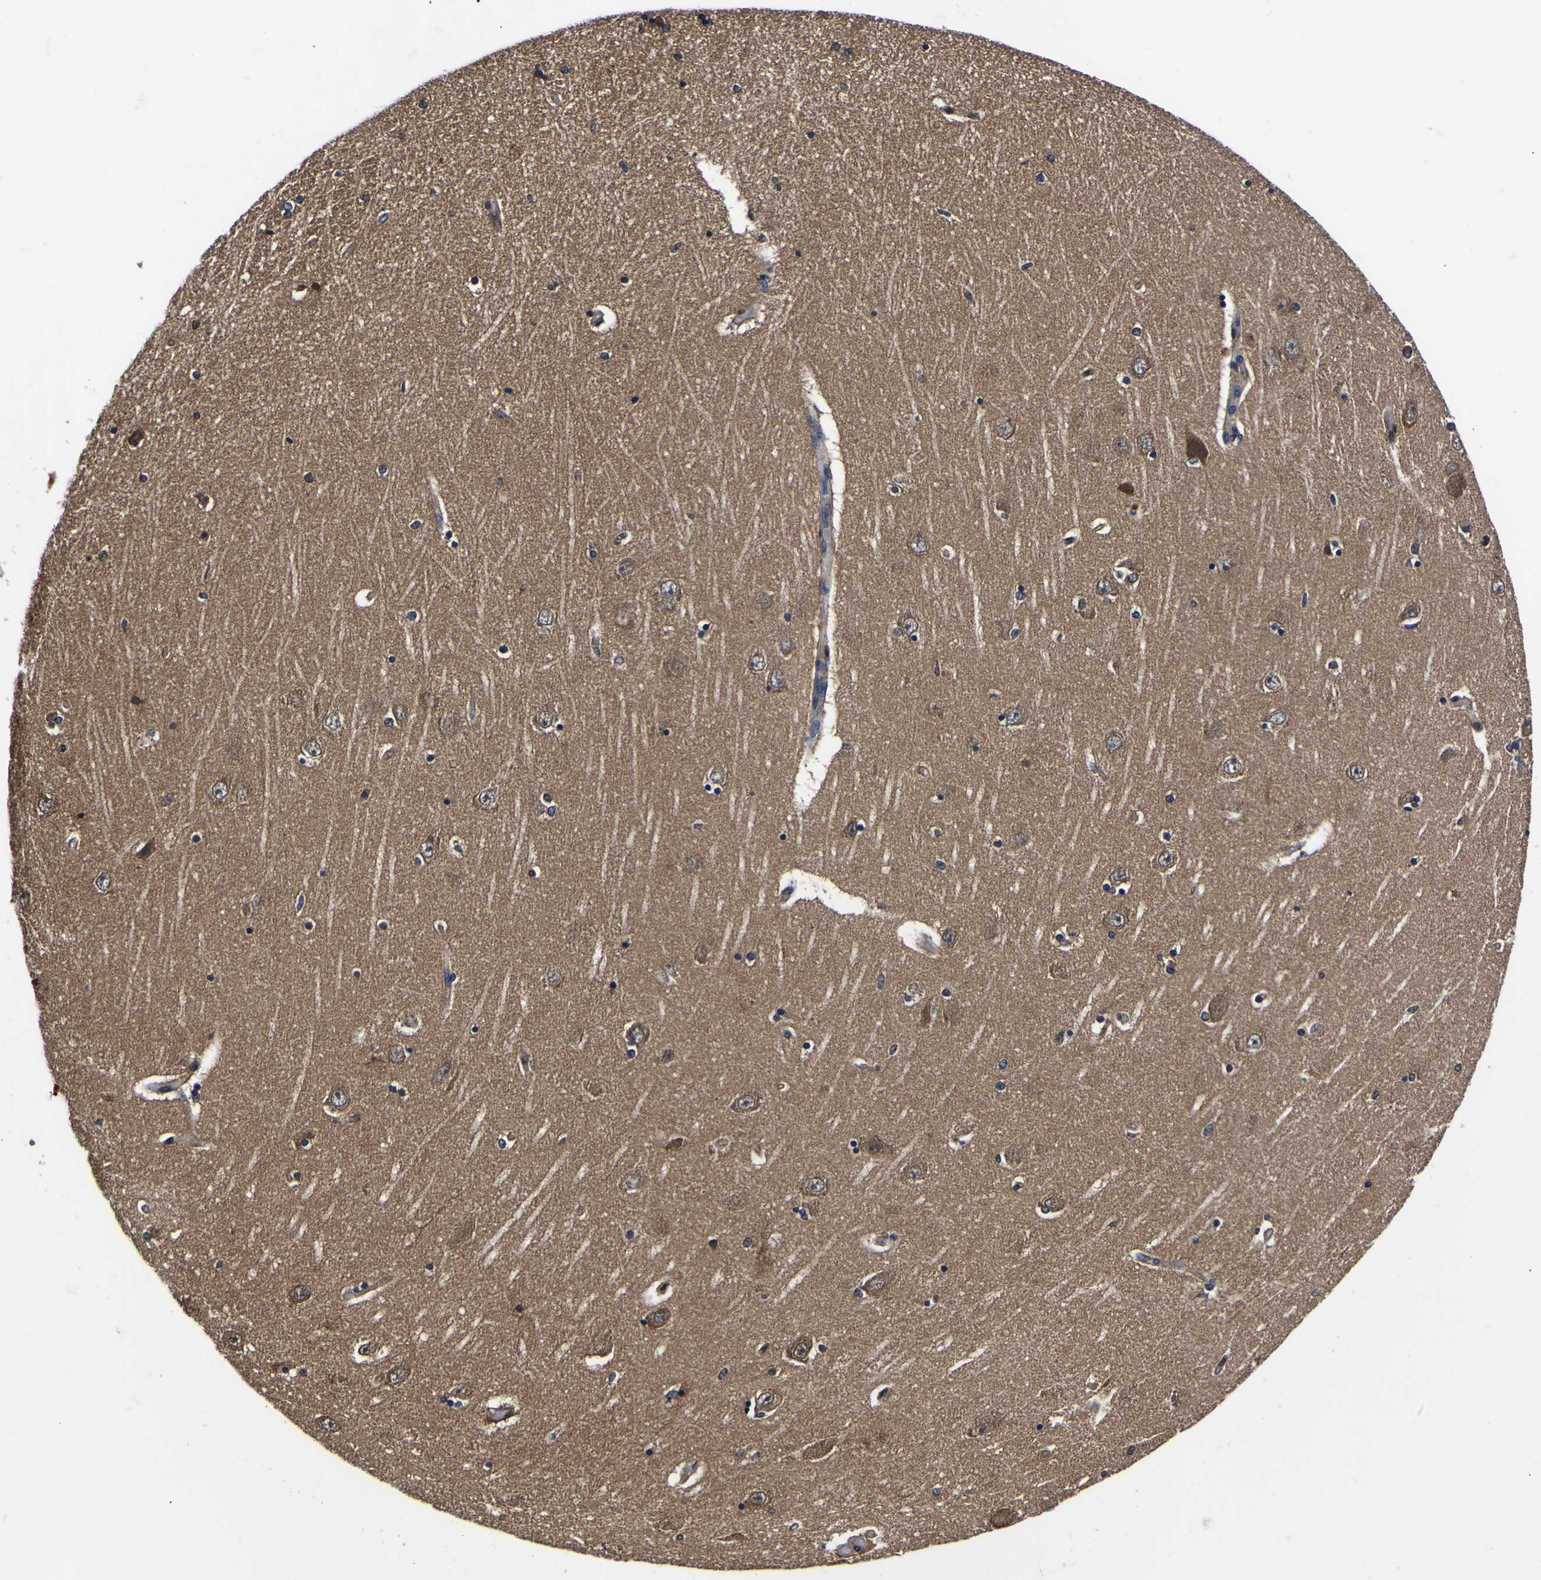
{"staining": {"intensity": "weak", "quantity": "<25%", "location": "cytoplasmic/membranous"}, "tissue": "hippocampus", "cell_type": "Glial cells", "image_type": "normal", "snomed": [{"axis": "morphology", "description": "Normal tissue, NOS"}, {"axis": "topography", "description": "Hippocampus"}], "caption": "This is a micrograph of IHC staining of normal hippocampus, which shows no expression in glial cells.", "gene": "FAM110B", "patient": {"sex": "female", "age": 54}}